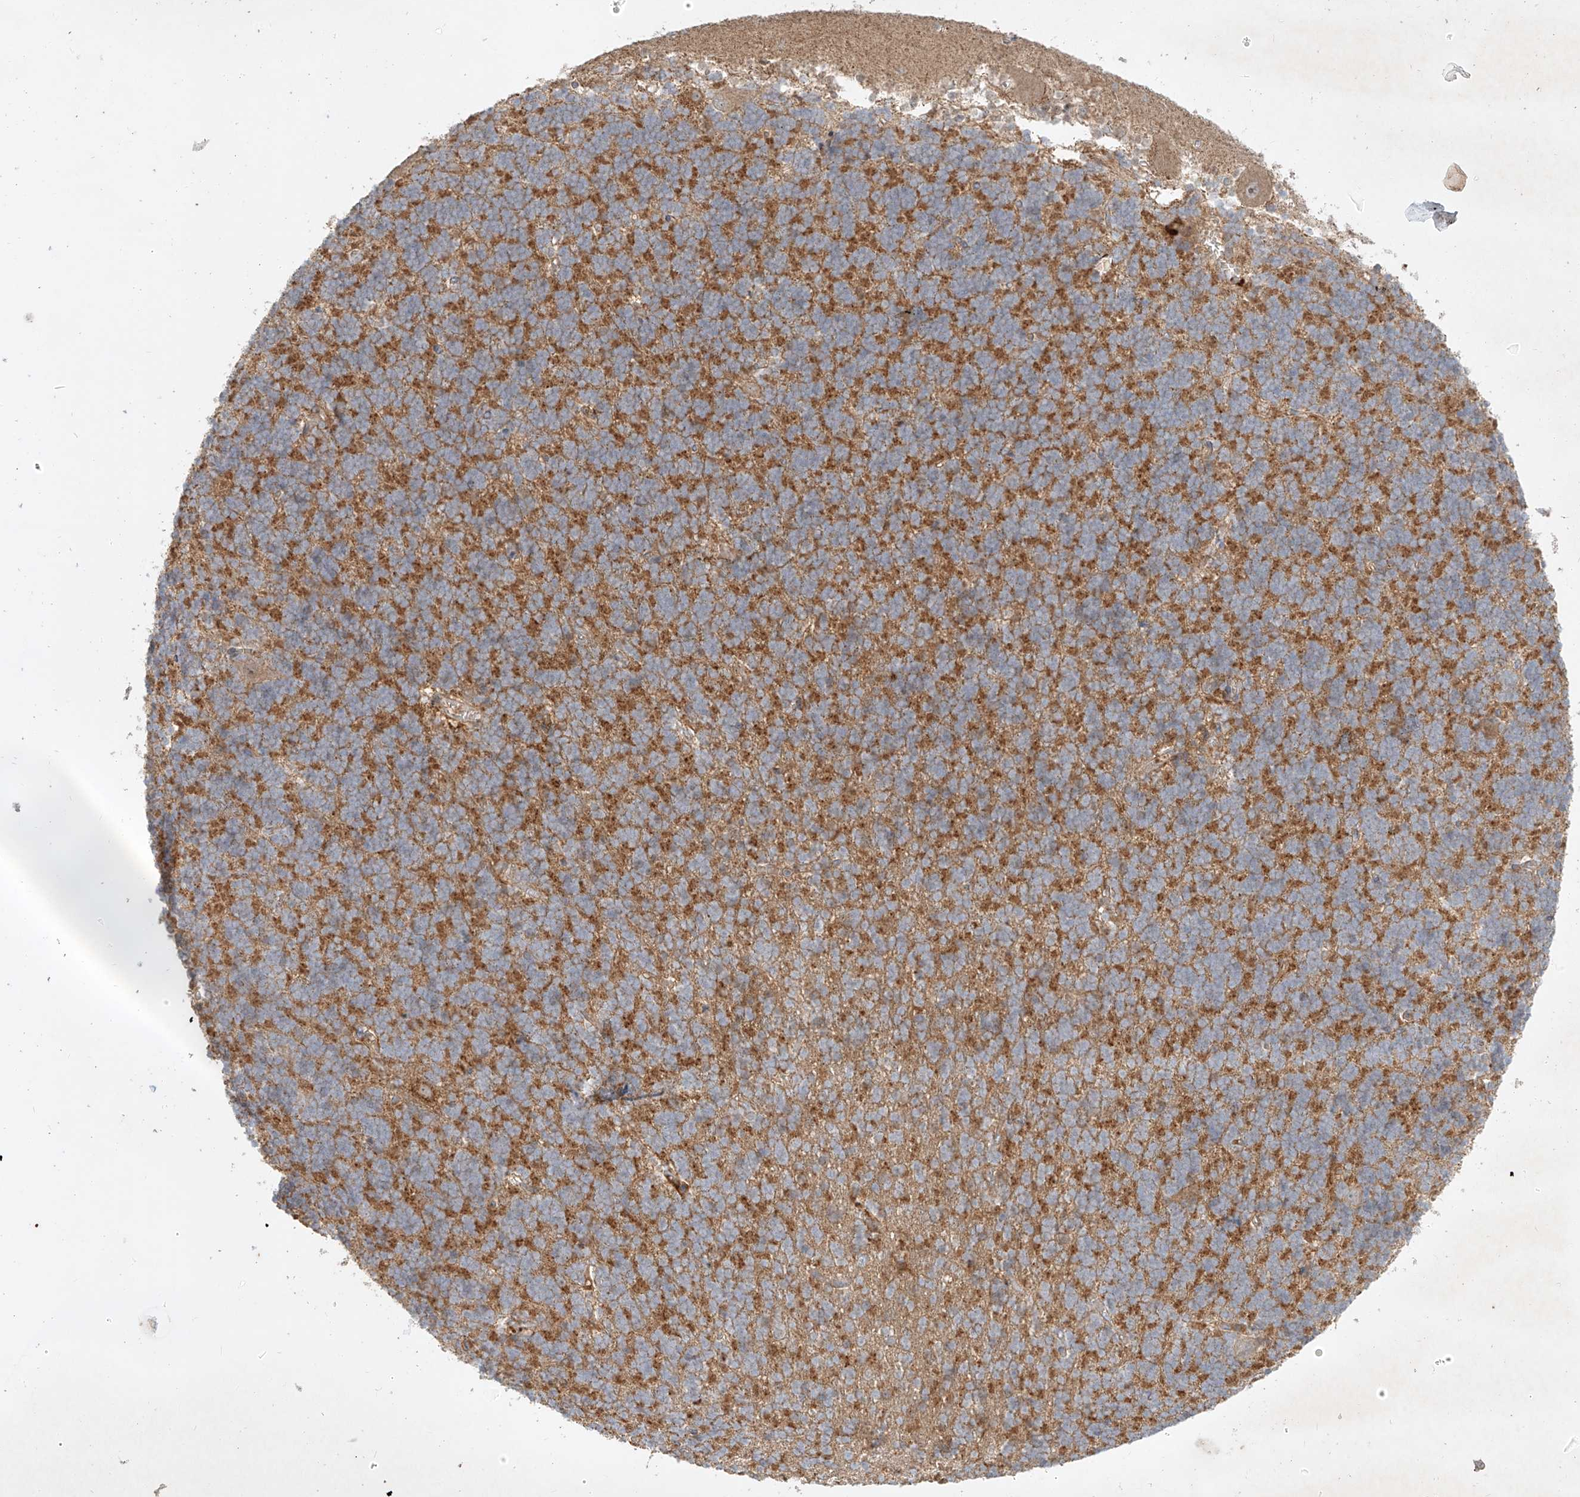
{"staining": {"intensity": "moderate", "quantity": "25%-75%", "location": "cytoplasmic/membranous"}, "tissue": "cerebellum", "cell_type": "Cells in granular layer", "image_type": "normal", "snomed": [{"axis": "morphology", "description": "Normal tissue, NOS"}, {"axis": "topography", "description": "Cerebellum"}], "caption": "Immunohistochemistry (IHC) (DAB (3,3'-diaminobenzidine)) staining of unremarkable human cerebellum displays moderate cytoplasmic/membranous protein positivity in approximately 25%-75% of cells in granular layer. Using DAB (3,3'-diaminobenzidine) (brown) and hematoxylin (blue) stains, captured at high magnification using brightfield microscopy.", "gene": "KPNA7", "patient": {"sex": "male", "age": 37}}